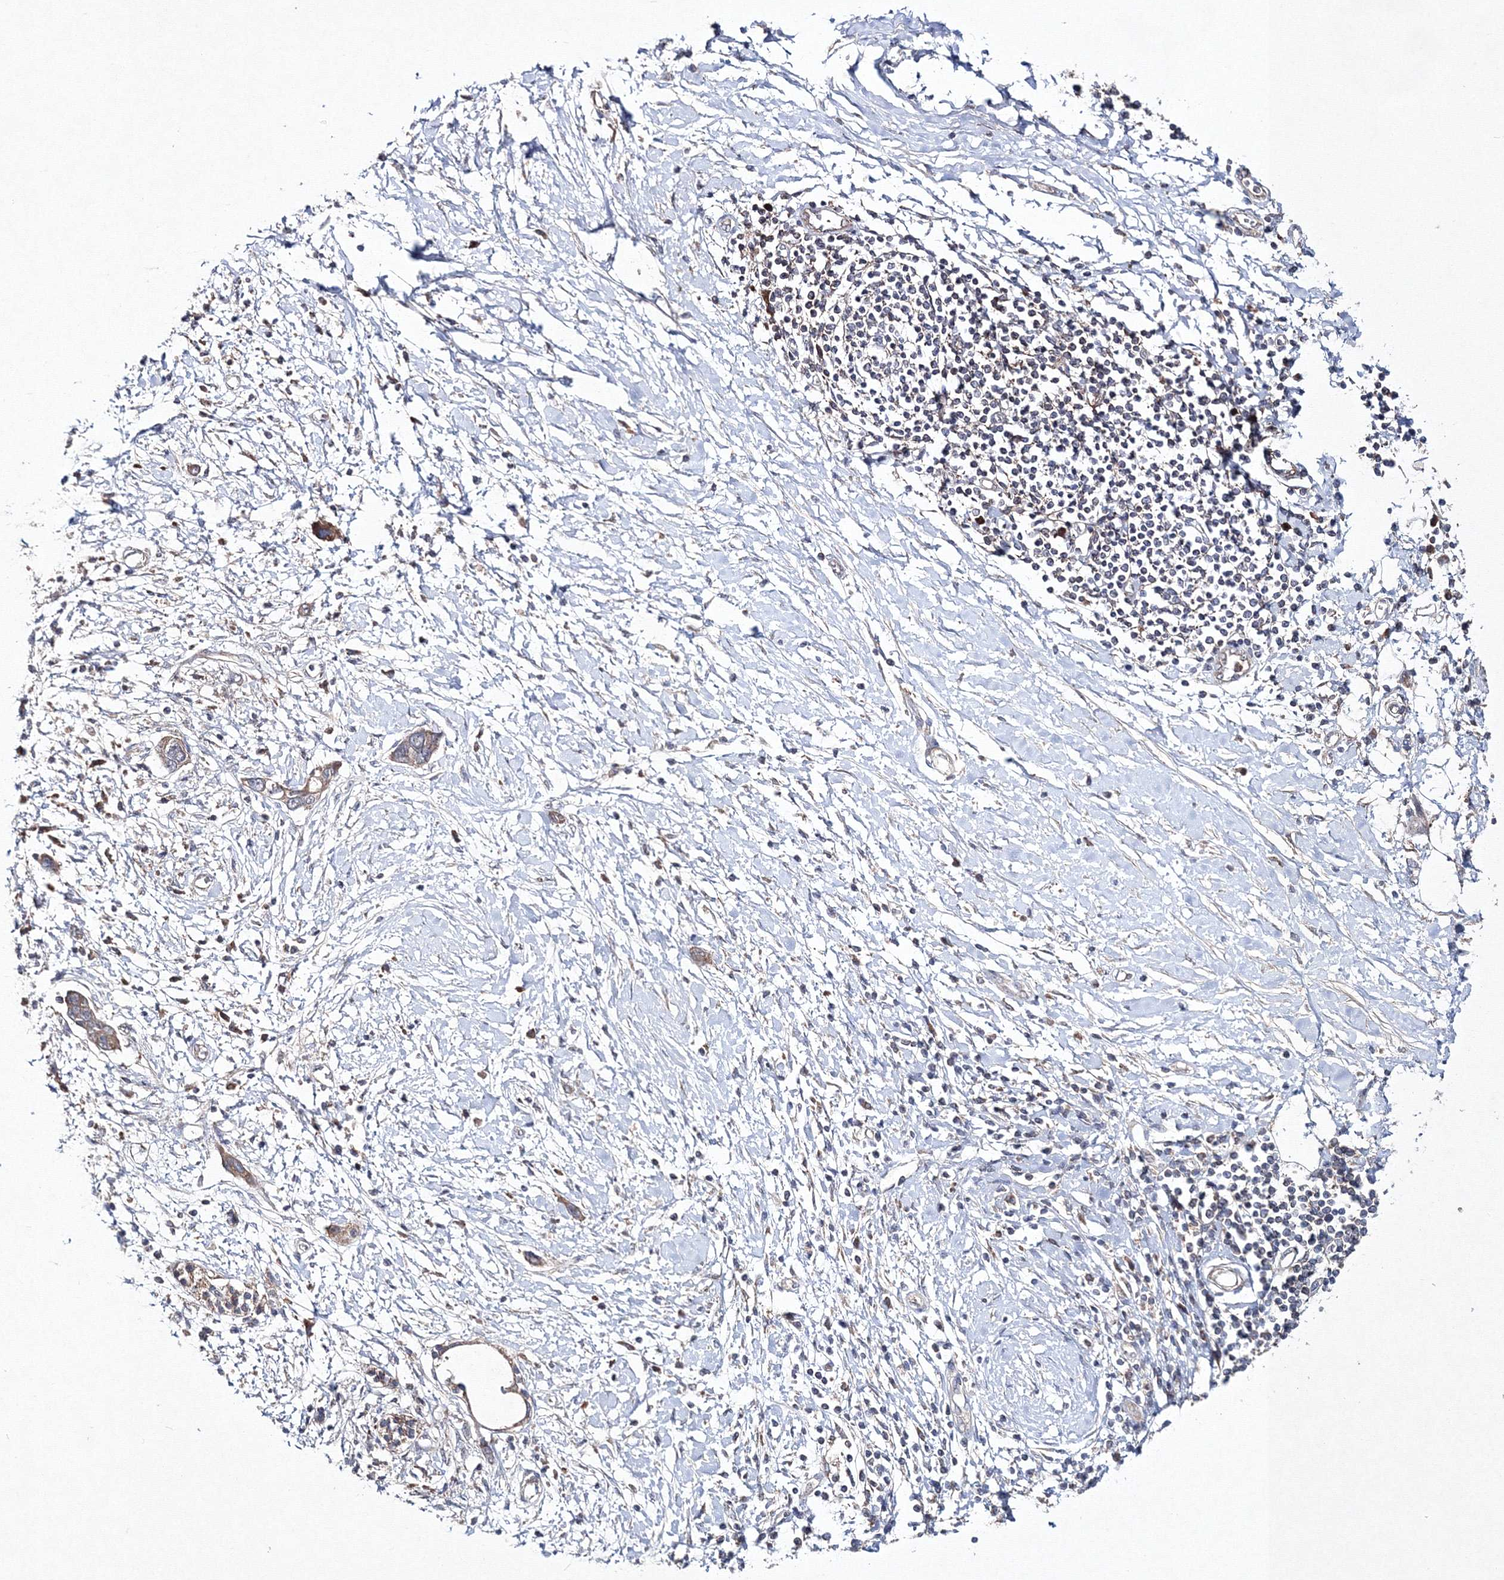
{"staining": {"intensity": "weak", "quantity": "<25%", "location": "cytoplasmic/membranous"}, "tissue": "pancreatic cancer", "cell_type": "Tumor cells", "image_type": "cancer", "snomed": [{"axis": "morphology", "description": "Normal tissue, NOS"}, {"axis": "morphology", "description": "Adenocarcinoma, NOS"}, {"axis": "topography", "description": "Pancreas"}, {"axis": "topography", "description": "Peripheral nerve tissue"}], "caption": "Photomicrograph shows no significant protein positivity in tumor cells of pancreatic cancer.", "gene": "PPP2R2B", "patient": {"sex": "male", "age": 59}}